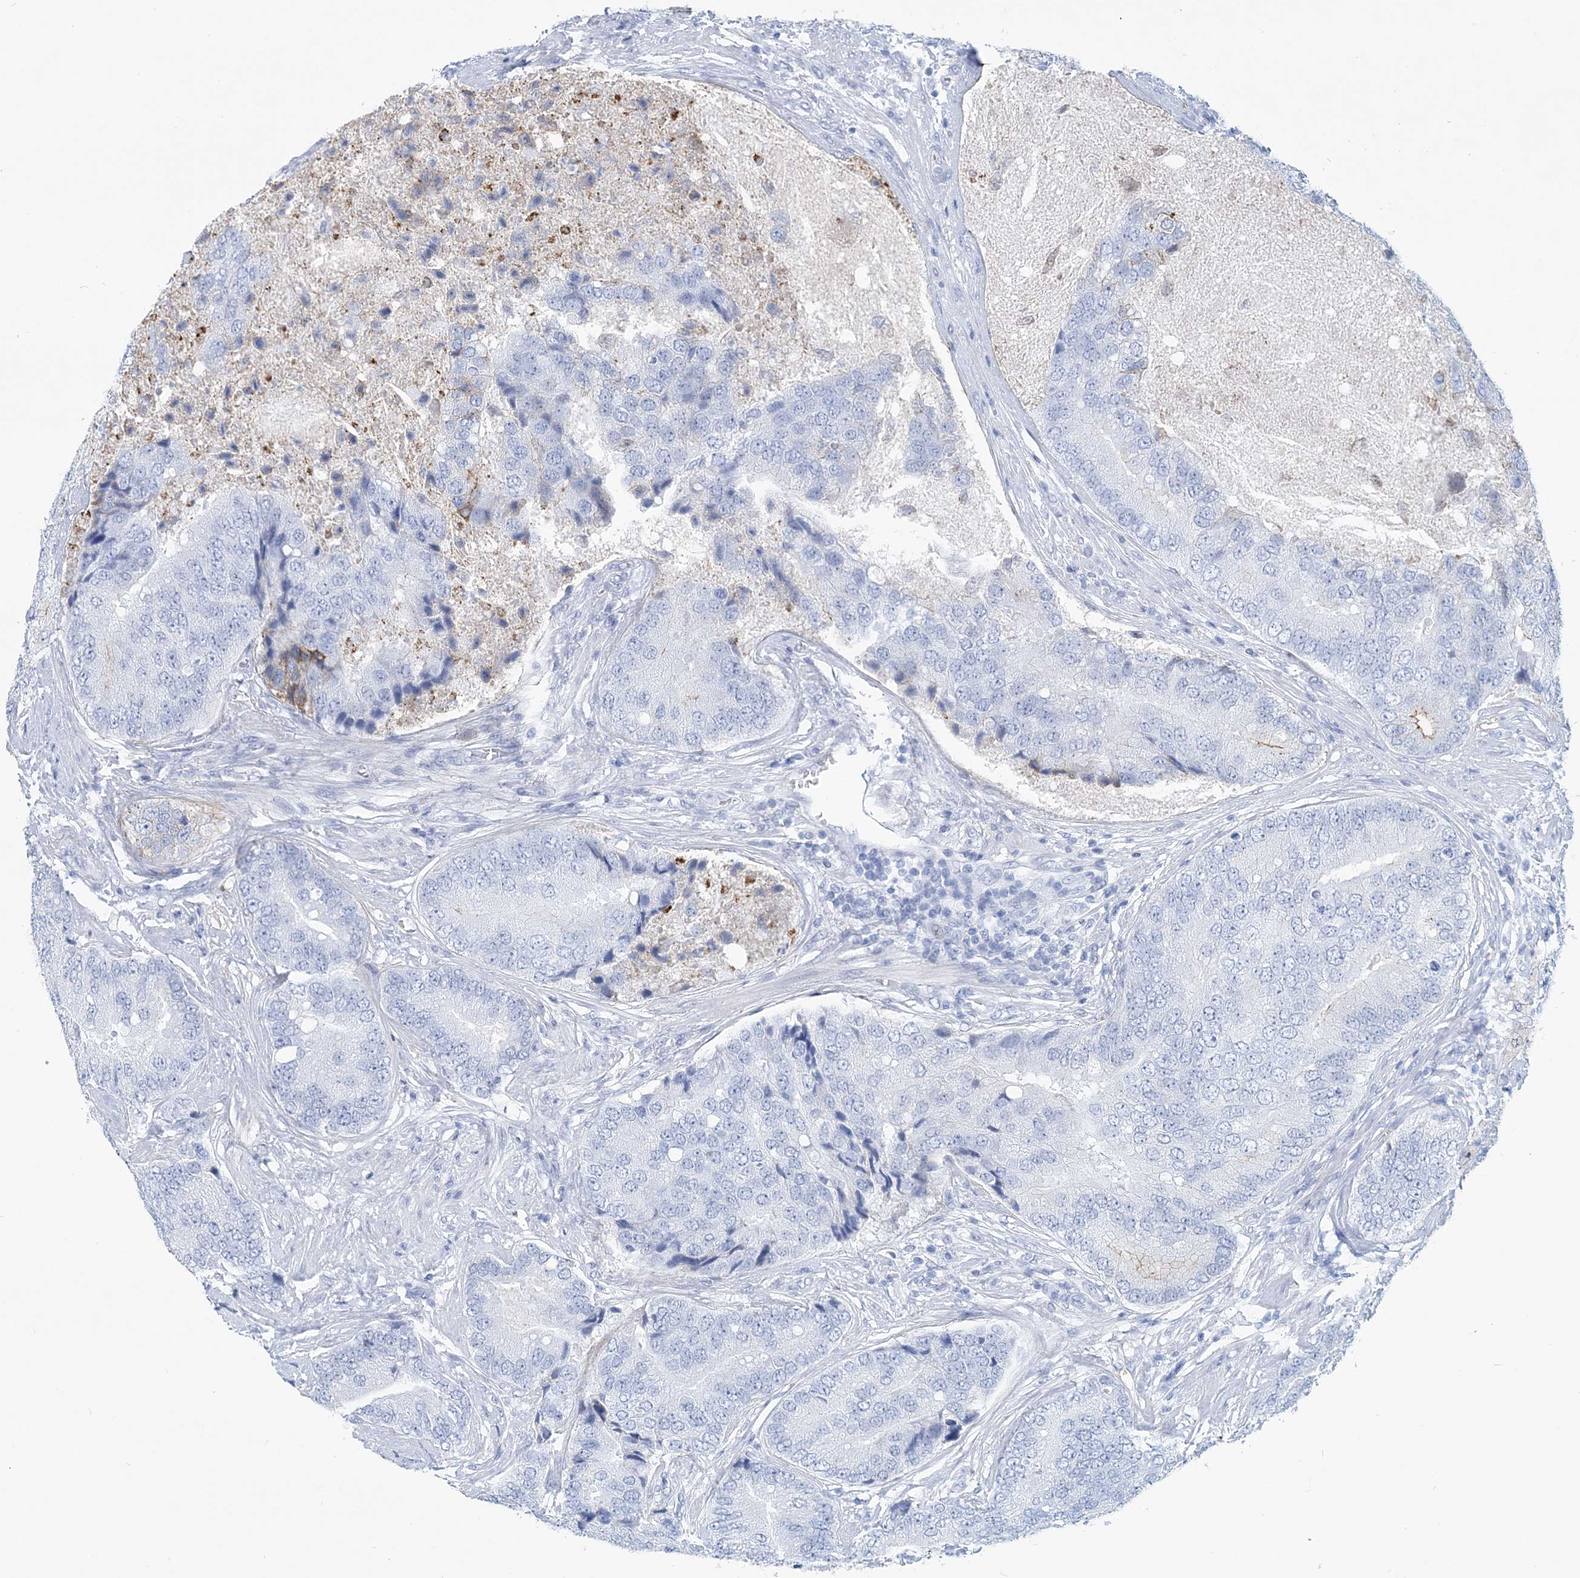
{"staining": {"intensity": "negative", "quantity": "none", "location": "none"}, "tissue": "prostate cancer", "cell_type": "Tumor cells", "image_type": "cancer", "snomed": [{"axis": "morphology", "description": "Adenocarcinoma, High grade"}, {"axis": "topography", "description": "Prostate"}], "caption": "A photomicrograph of human adenocarcinoma (high-grade) (prostate) is negative for staining in tumor cells.", "gene": "NKX6-1", "patient": {"sex": "male", "age": 70}}